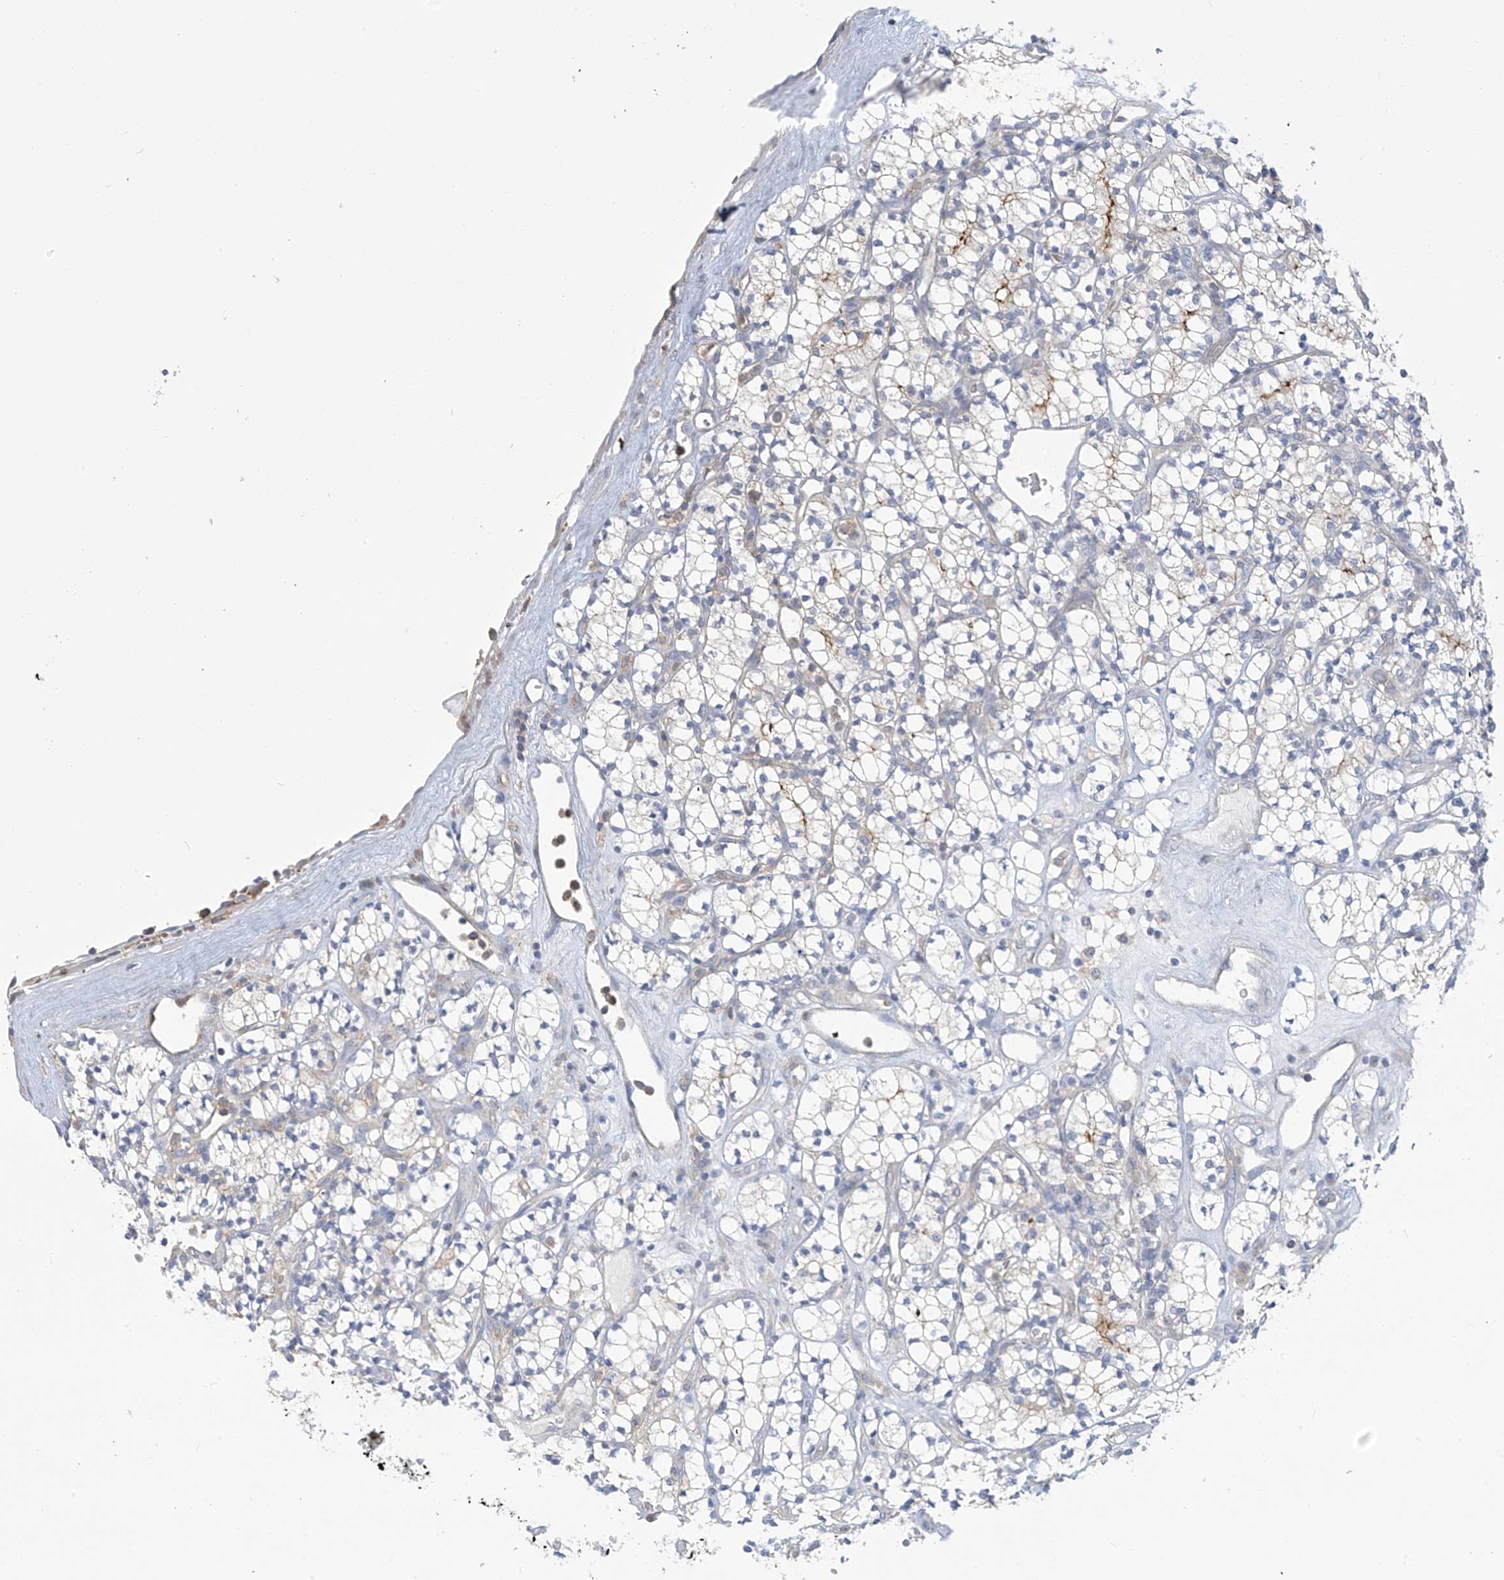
{"staining": {"intensity": "moderate", "quantity": "<25%", "location": "cytoplasmic/membranous"}, "tissue": "renal cancer", "cell_type": "Tumor cells", "image_type": "cancer", "snomed": [{"axis": "morphology", "description": "Adenocarcinoma, NOS"}, {"axis": "topography", "description": "Kidney"}], "caption": "About <25% of tumor cells in renal cancer show moderate cytoplasmic/membranous protein expression as visualized by brown immunohistochemical staining.", "gene": "SLC6A12", "patient": {"sex": "male", "age": 77}}